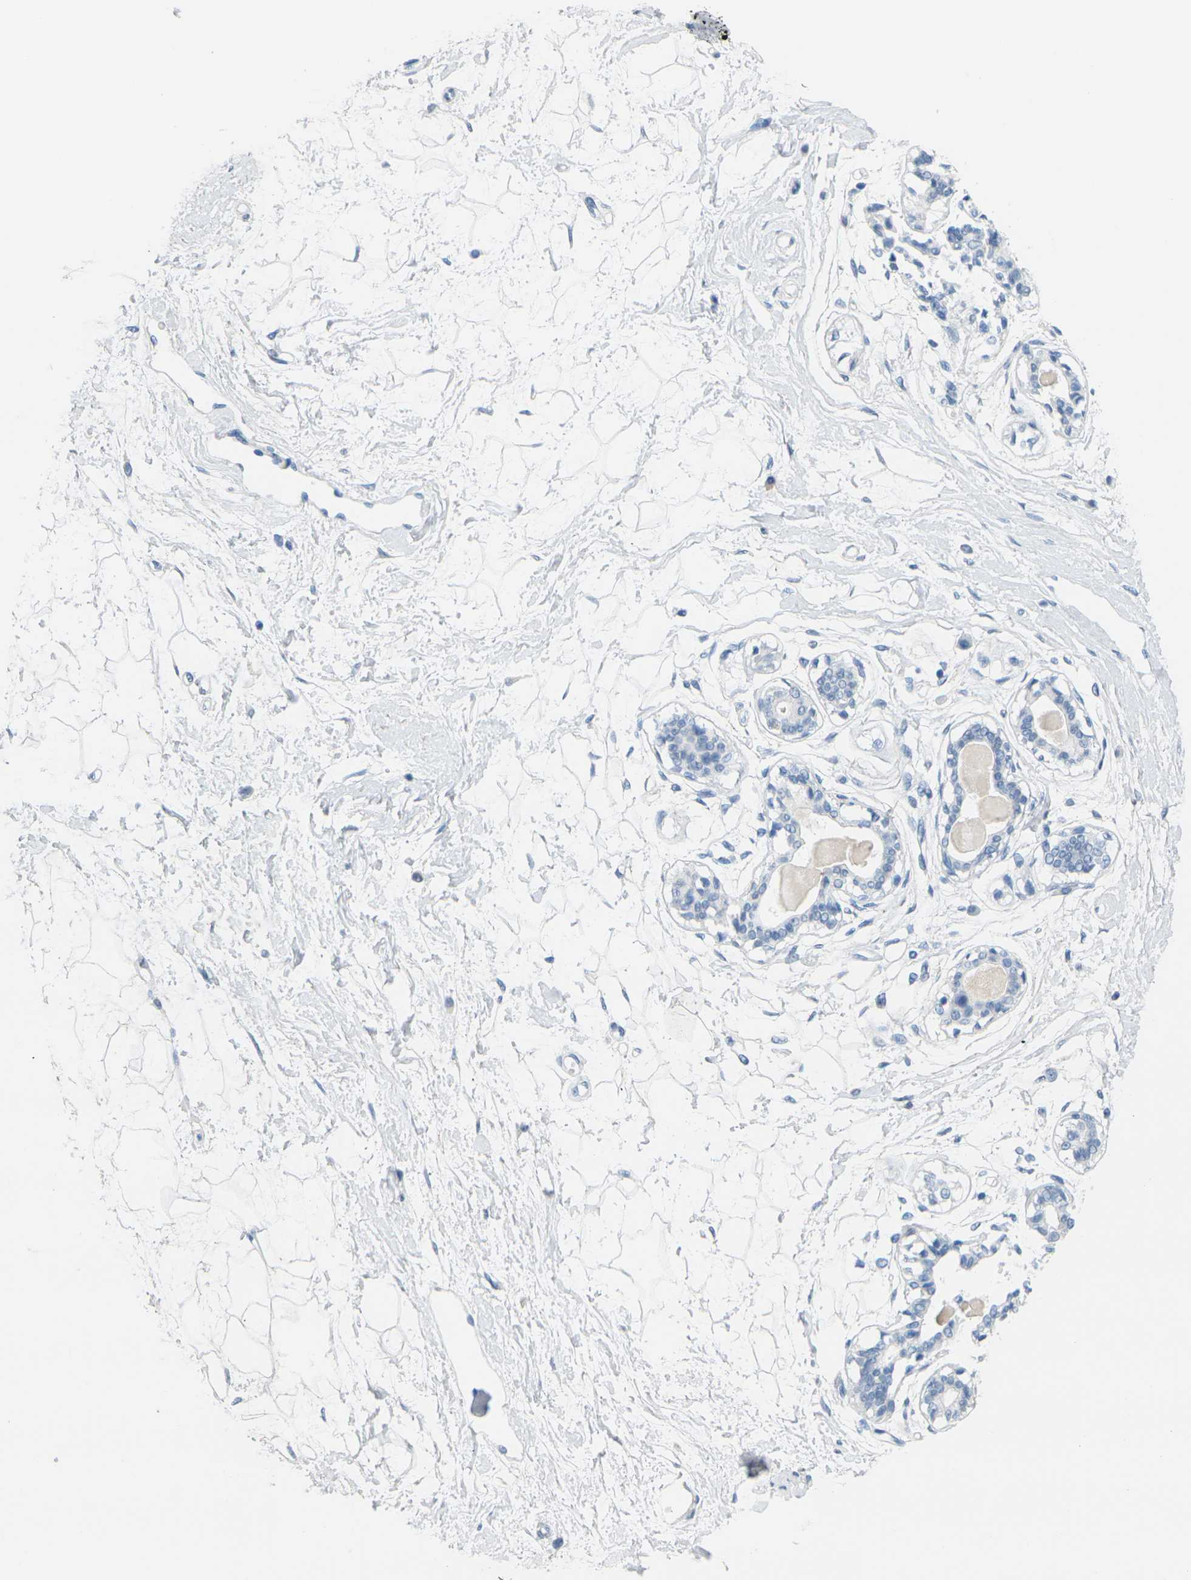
{"staining": {"intensity": "negative", "quantity": "none", "location": "none"}, "tissue": "breast", "cell_type": "Adipocytes", "image_type": "normal", "snomed": [{"axis": "morphology", "description": "Normal tissue, NOS"}, {"axis": "topography", "description": "Breast"}], "caption": "Immunohistochemistry histopathology image of normal breast stained for a protein (brown), which exhibits no positivity in adipocytes.", "gene": "CTAG1A", "patient": {"sex": "female", "age": 45}}